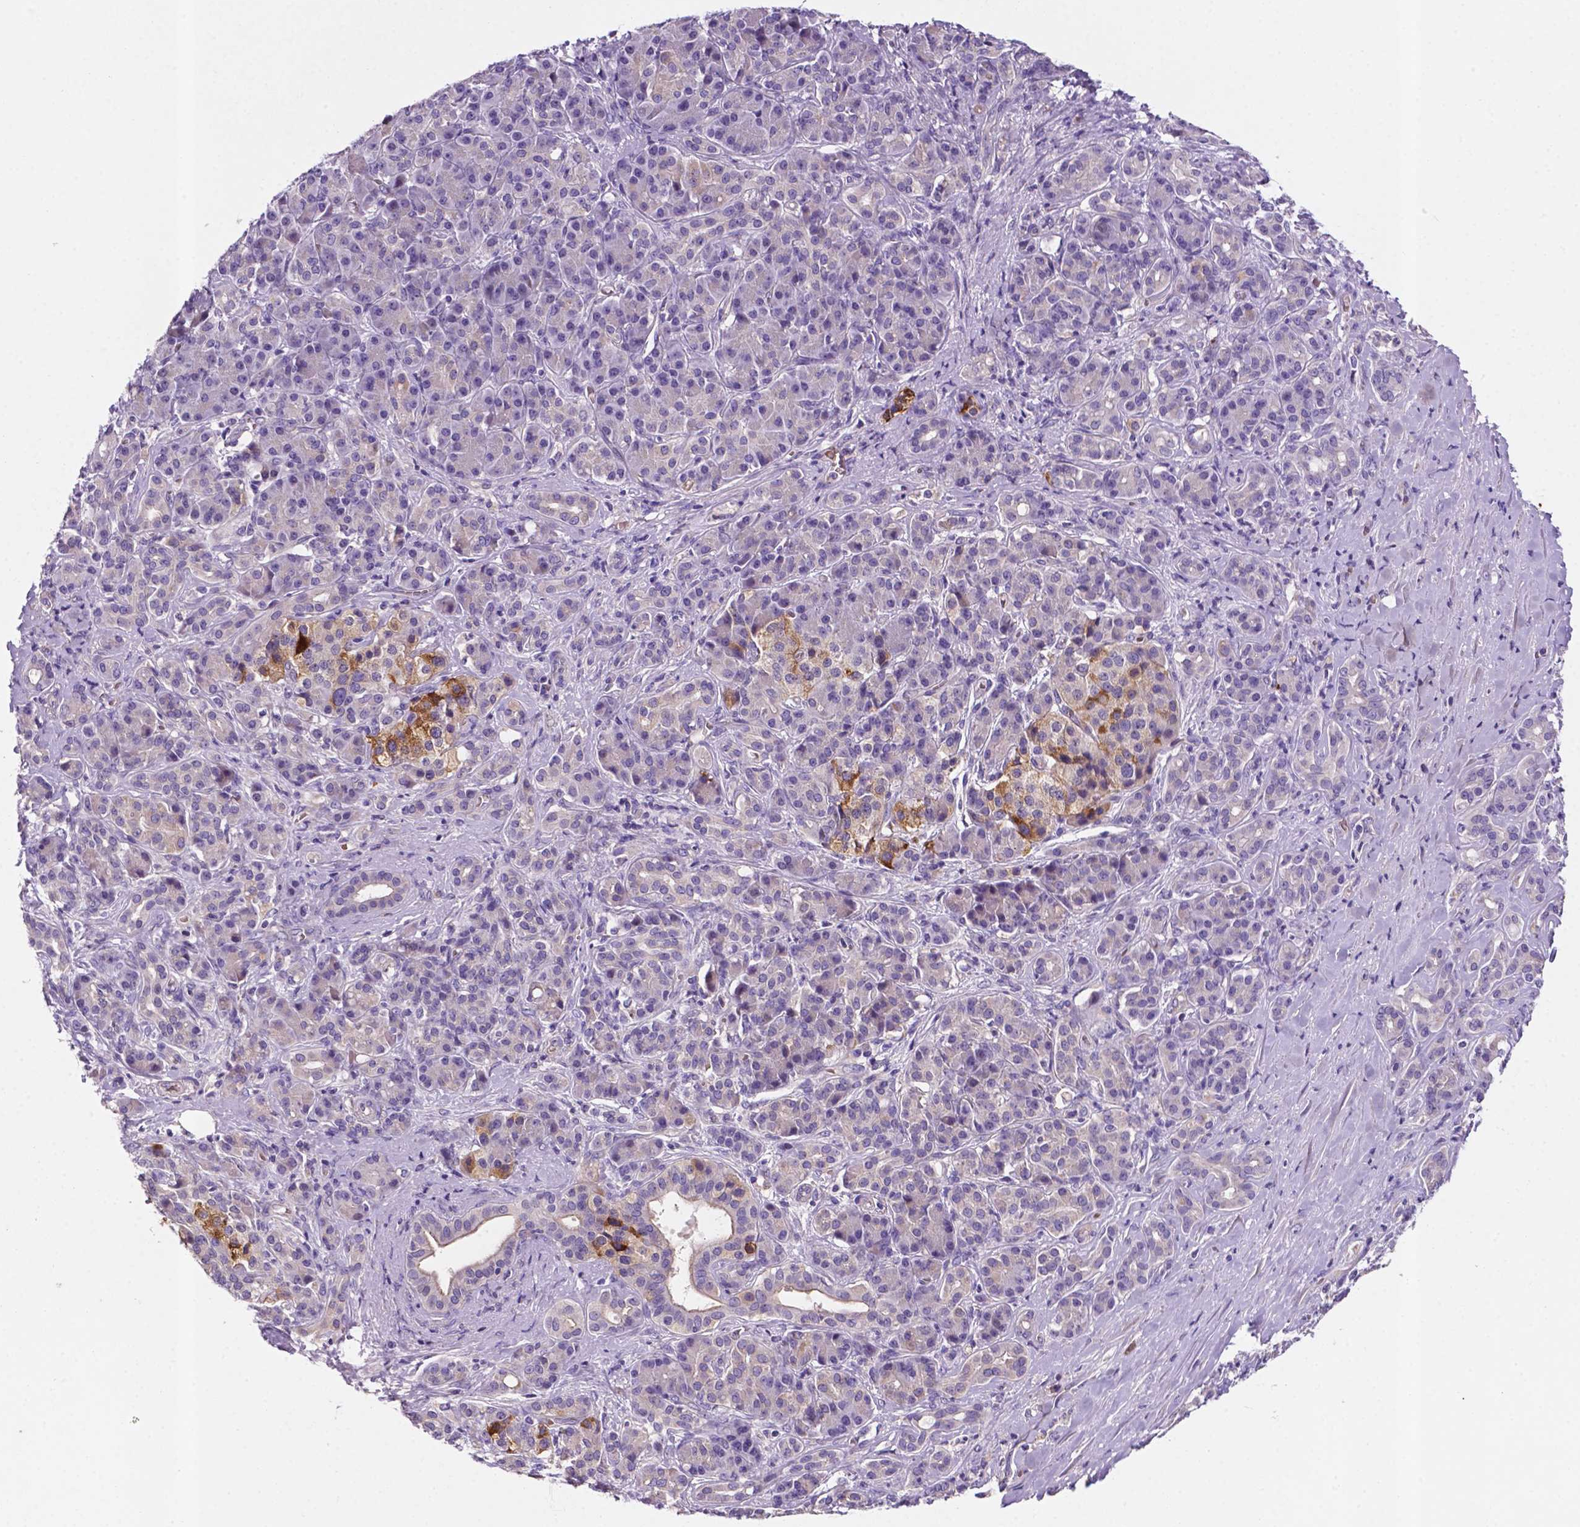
{"staining": {"intensity": "moderate", "quantity": "<25%", "location": "cytoplasmic/membranous"}, "tissue": "pancreatic cancer", "cell_type": "Tumor cells", "image_type": "cancer", "snomed": [{"axis": "morphology", "description": "Normal tissue, NOS"}, {"axis": "morphology", "description": "Inflammation, NOS"}, {"axis": "morphology", "description": "Adenocarcinoma, NOS"}, {"axis": "topography", "description": "Pancreas"}], "caption": "Pancreatic cancer (adenocarcinoma) stained with IHC shows moderate cytoplasmic/membranous staining in about <25% of tumor cells. Immunohistochemistry stains the protein in brown and the nuclei are stained blue.", "gene": "TM4SF20", "patient": {"sex": "male", "age": 57}}